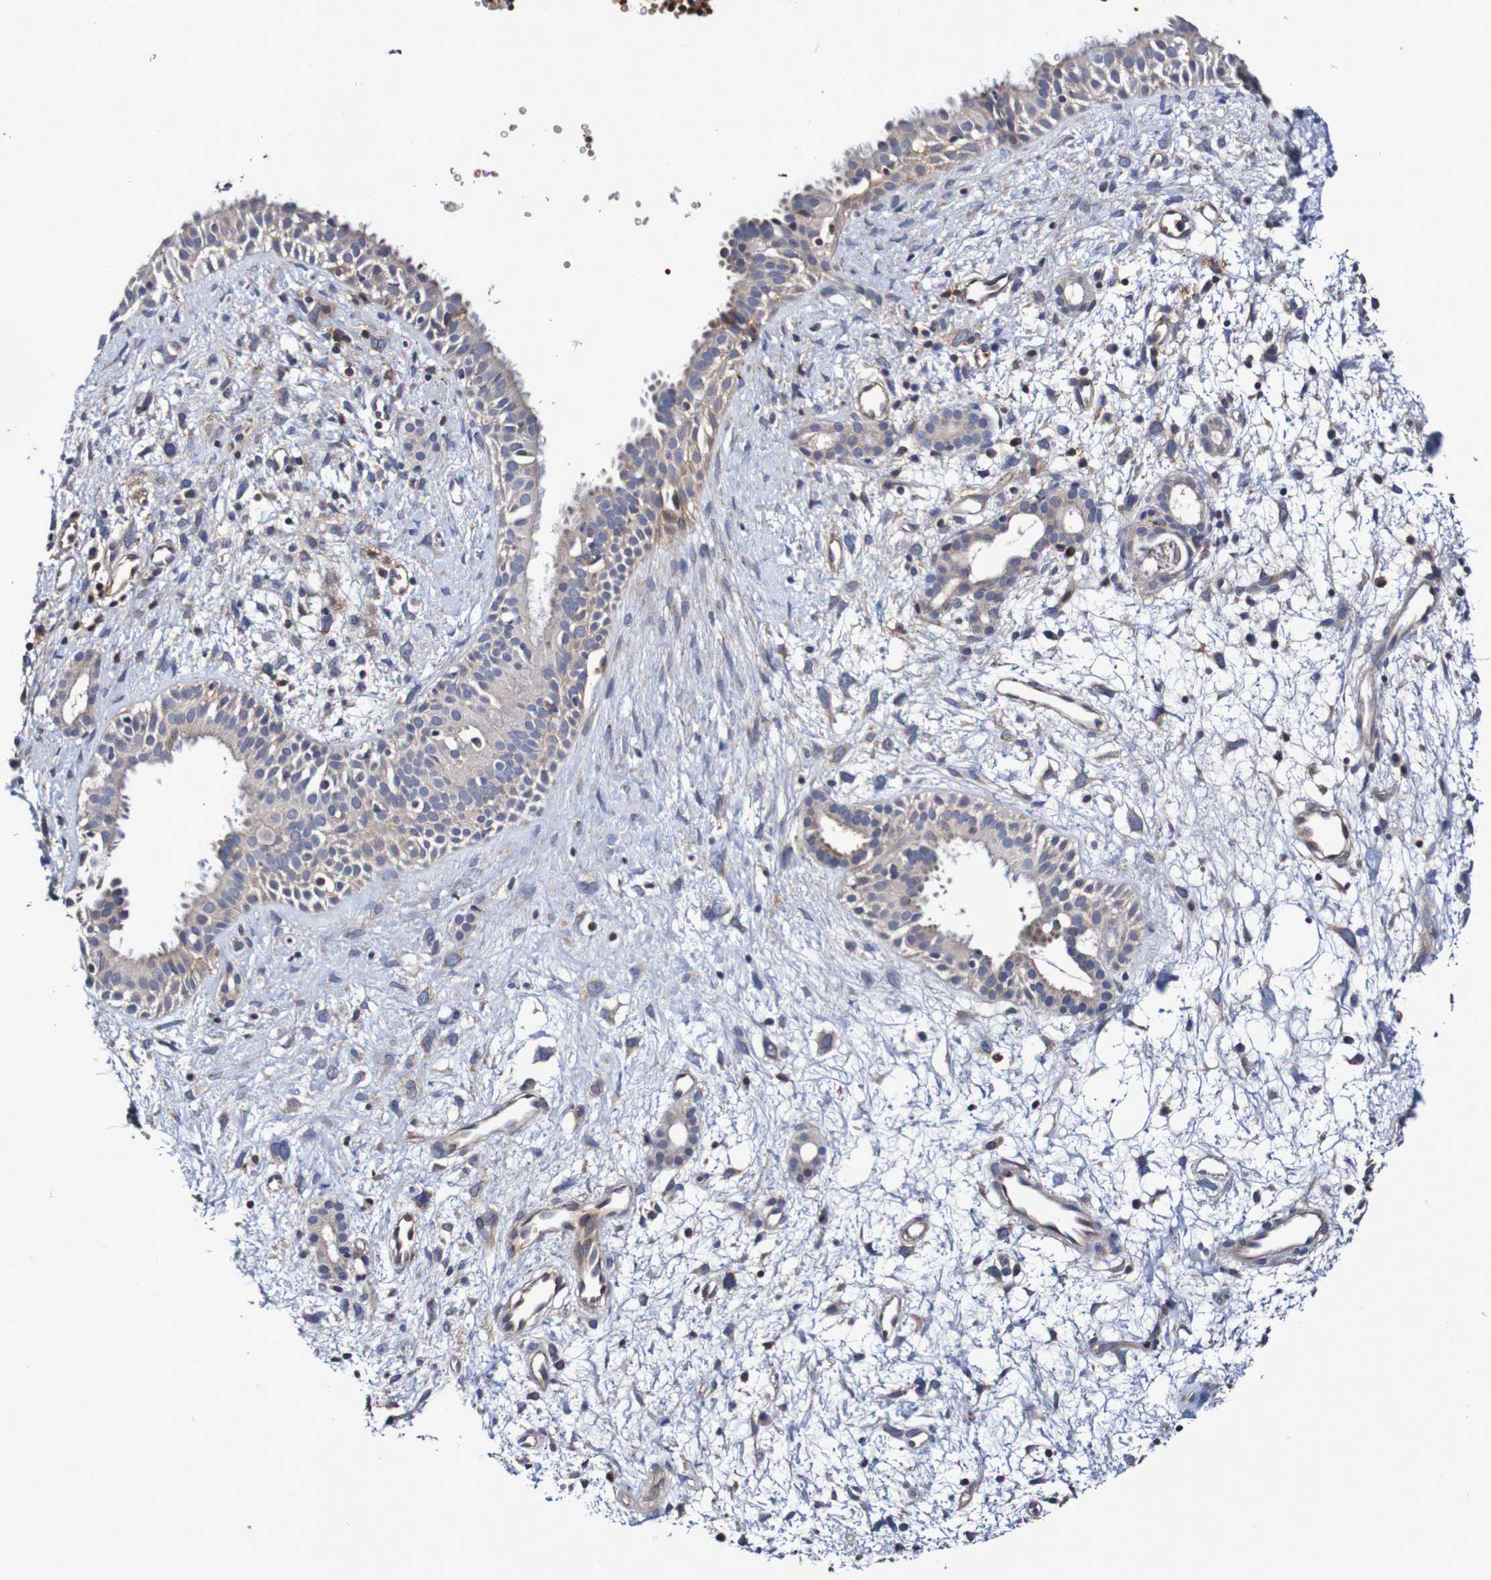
{"staining": {"intensity": "moderate", "quantity": ">75%", "location": "cytoplasmic/membranous"}, "tissue": "nasopharynx", "cell_type": "Respiratory epithelial cells", "image_type": "normal", "snomed": [{"axis": "morphology", "description": "Normal tissue, NOS"}, {"axis": "topography", "description": "Nasopharynx"}], "caption": "This photomicrograph displays immunohistochemistry (IHC) staining of normal nasopharynx, with medium moderate cytoplasmic/membranous staining in about >75% of respiratory epithelial cells.", "gene": "WNT4", "patient": {"sex": "male", "age": 22}}